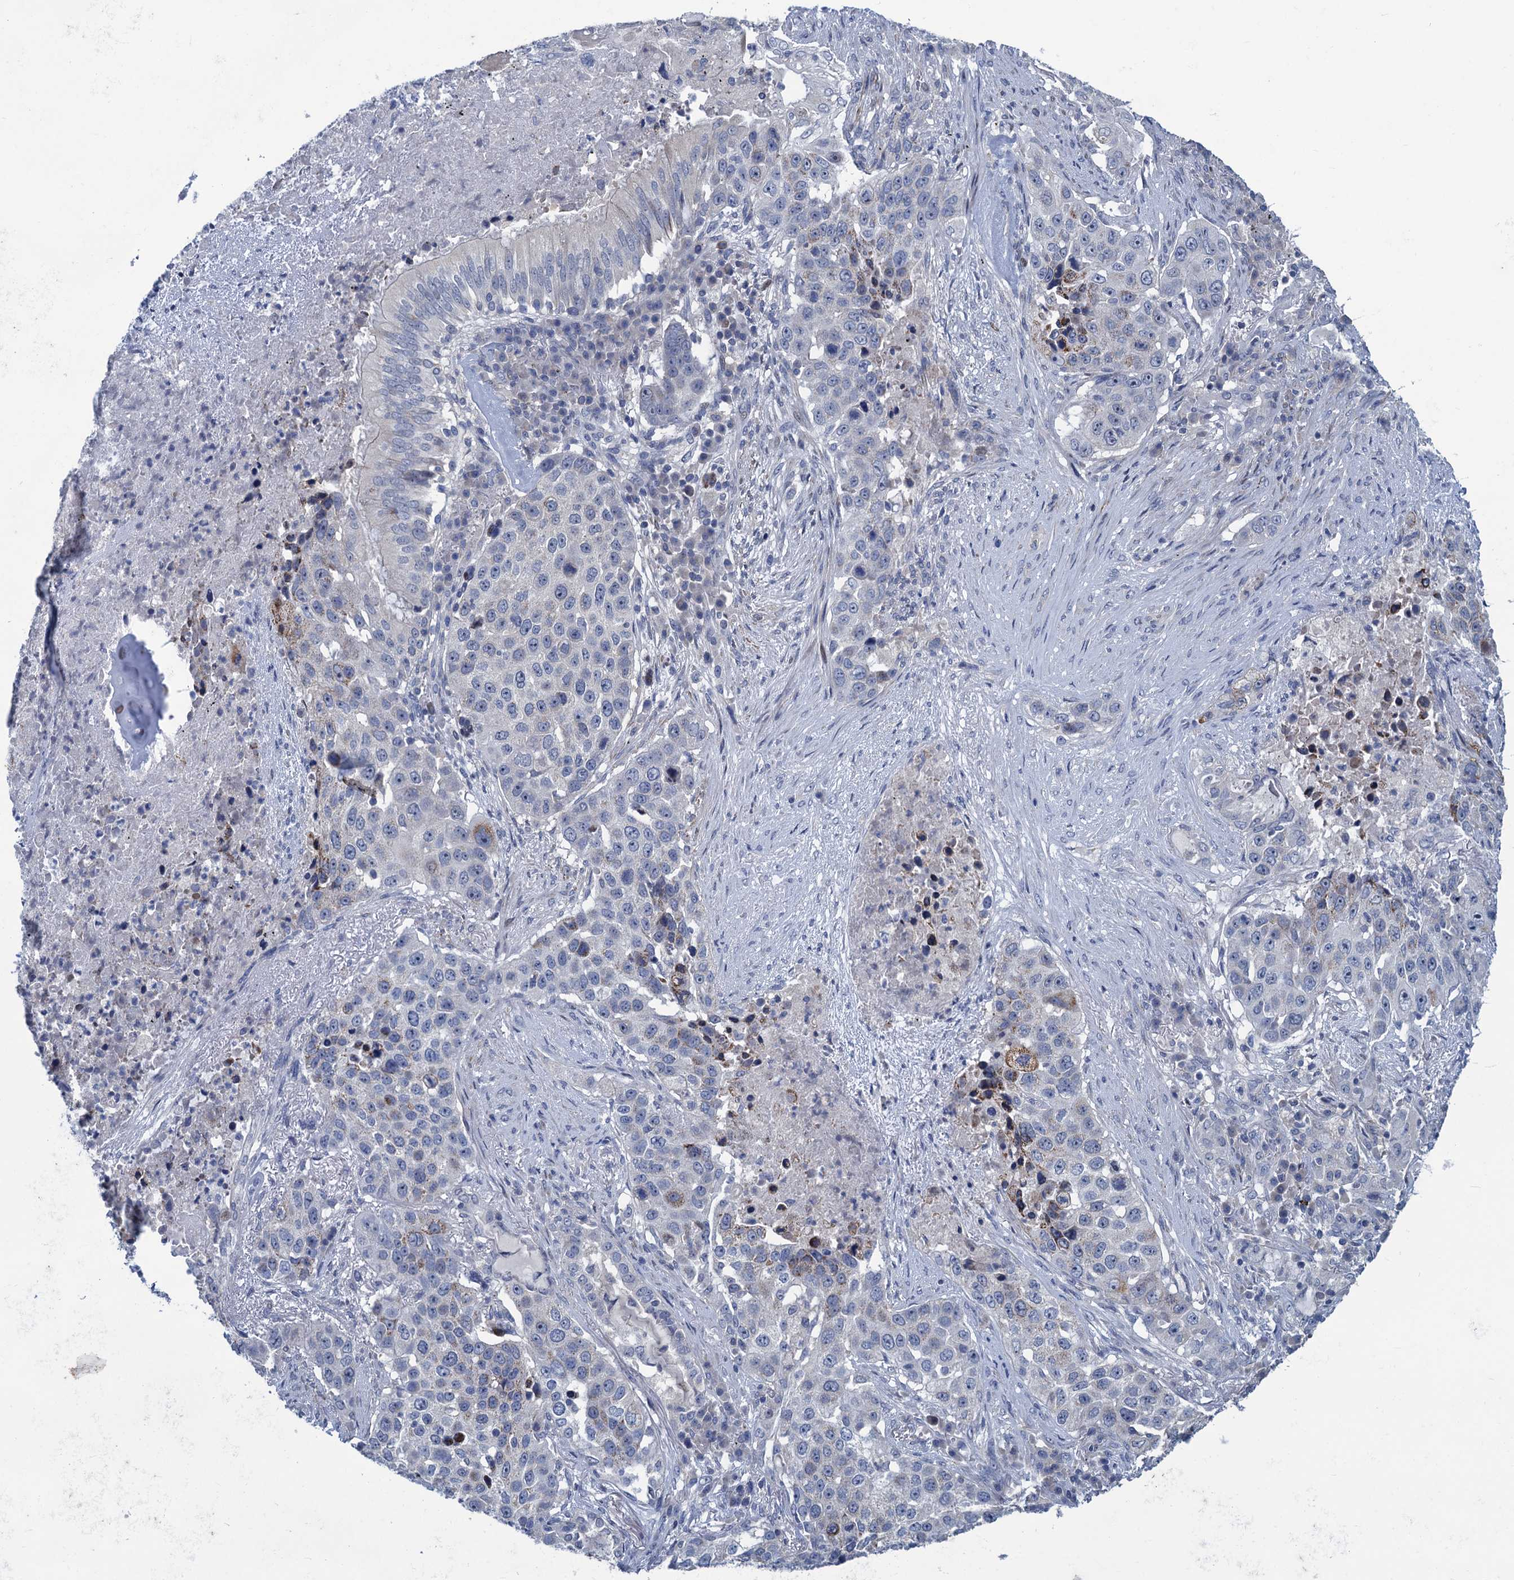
{"staining": {"intensity": "negative", "quantity": "none", "location": "none"}, "tissue": "lung cancer", "cell_type": "Tumor cells", "image_type": "cancer", "snomed": [{"axis": "morphology", "description": "Squamous cell carcinoma, NOS"}, {"axis": "topography", "description": "Lung"}], "caption": "High power microscopy image of an IHC micrograph of lung squamous cell carcinoma, revealing no significant expression in tumor cells.", "gene": "ESYT3", "patient": {"sex": "female", "age": 63}}